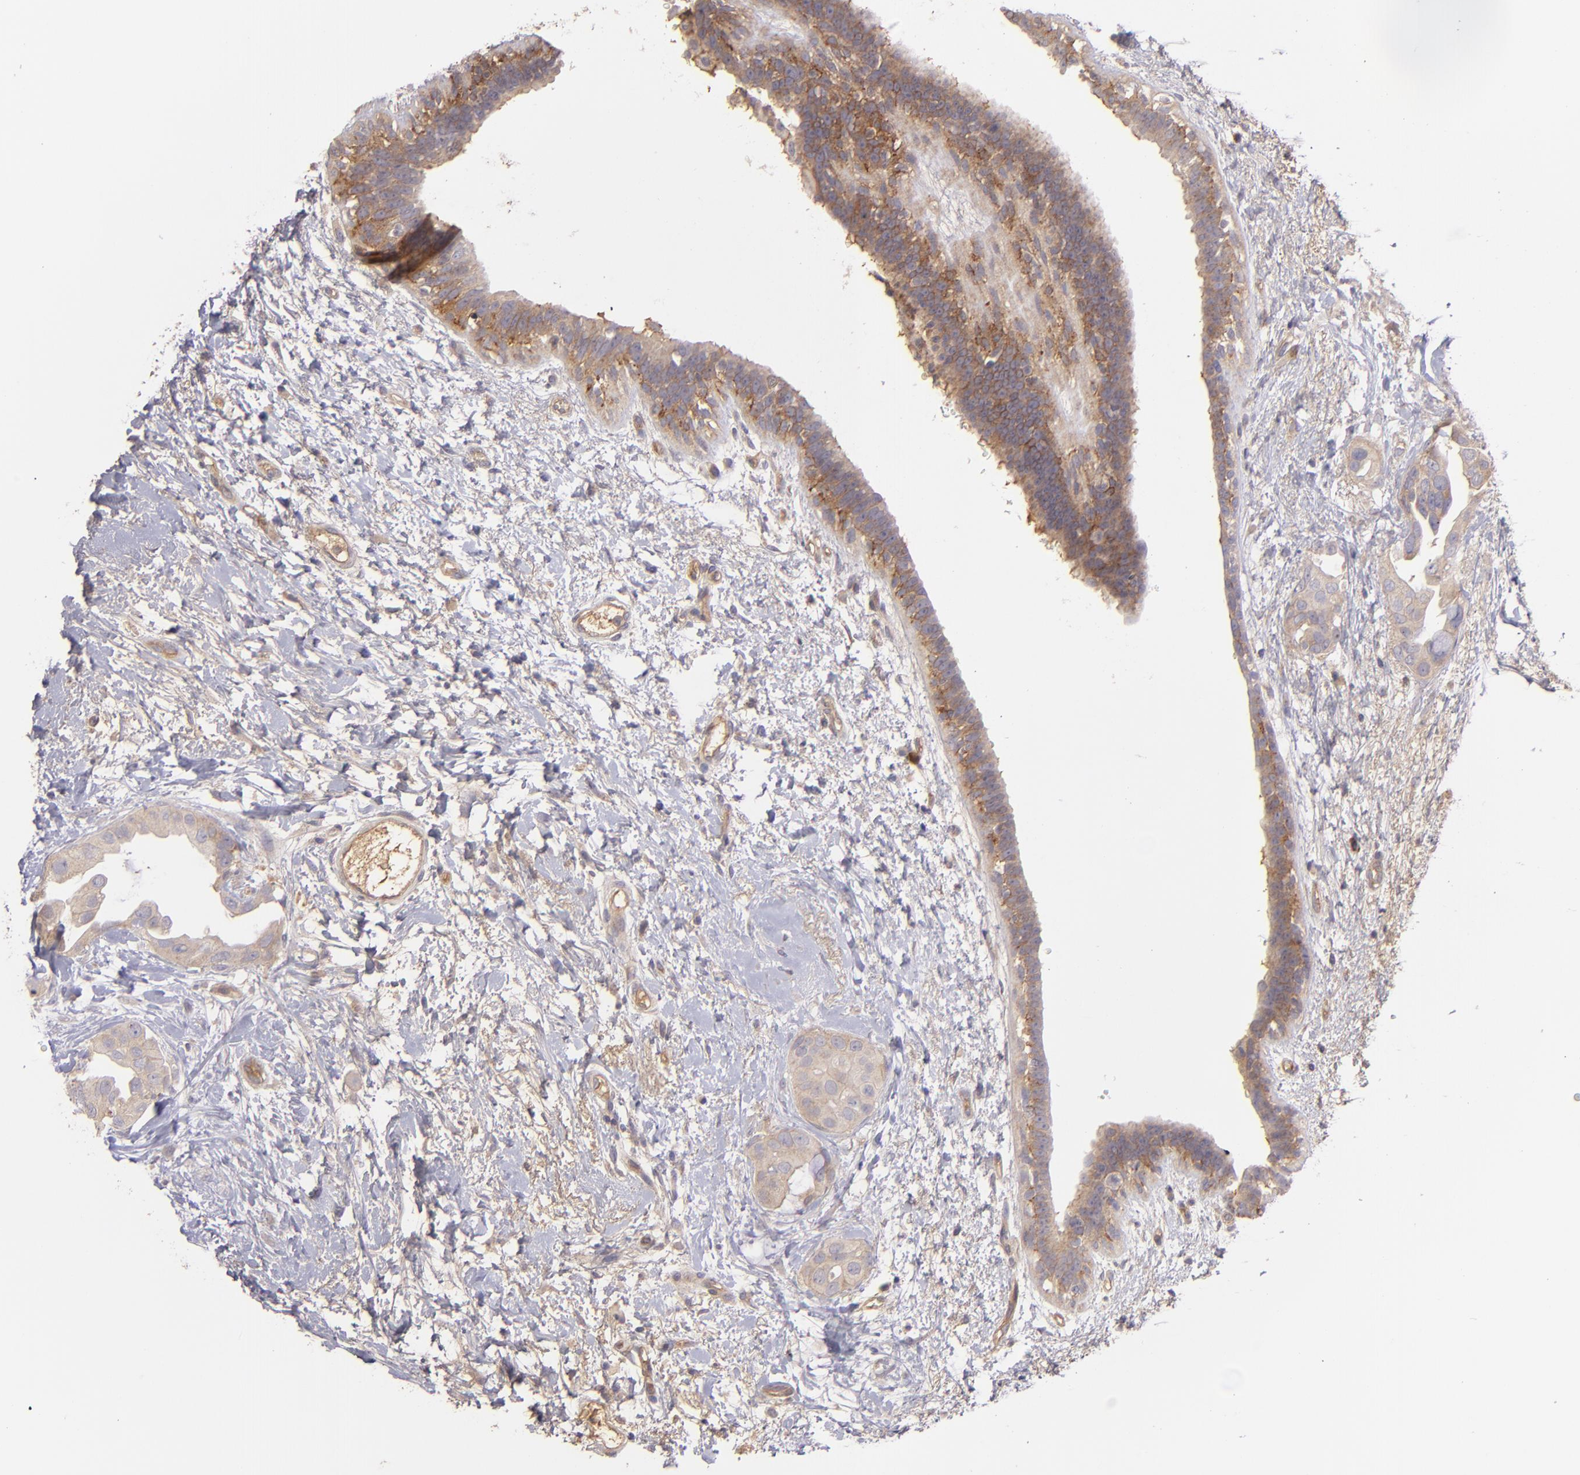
{"staining": {"intensity": "moderate", "quantity": ">75%", "location": "cytoplasmic/membranous"}, "tissue": "breast cancer", "cell_type": "Tumor cells", "image_type": "cancer", "snomed": [{"axis": "morphology", "description": "Duct carcinoma"}, {"axis": "topography", "description": "Breast"}], "caption": "Human breast infiltrating ductal carcinoma stained for a protein (brown) demonstrates moderate cytoplasmic/membranous positive staining in about >75% of tumor cells.", "gene": "ECE1", "patient": {"sex": "female", "age": 40}}